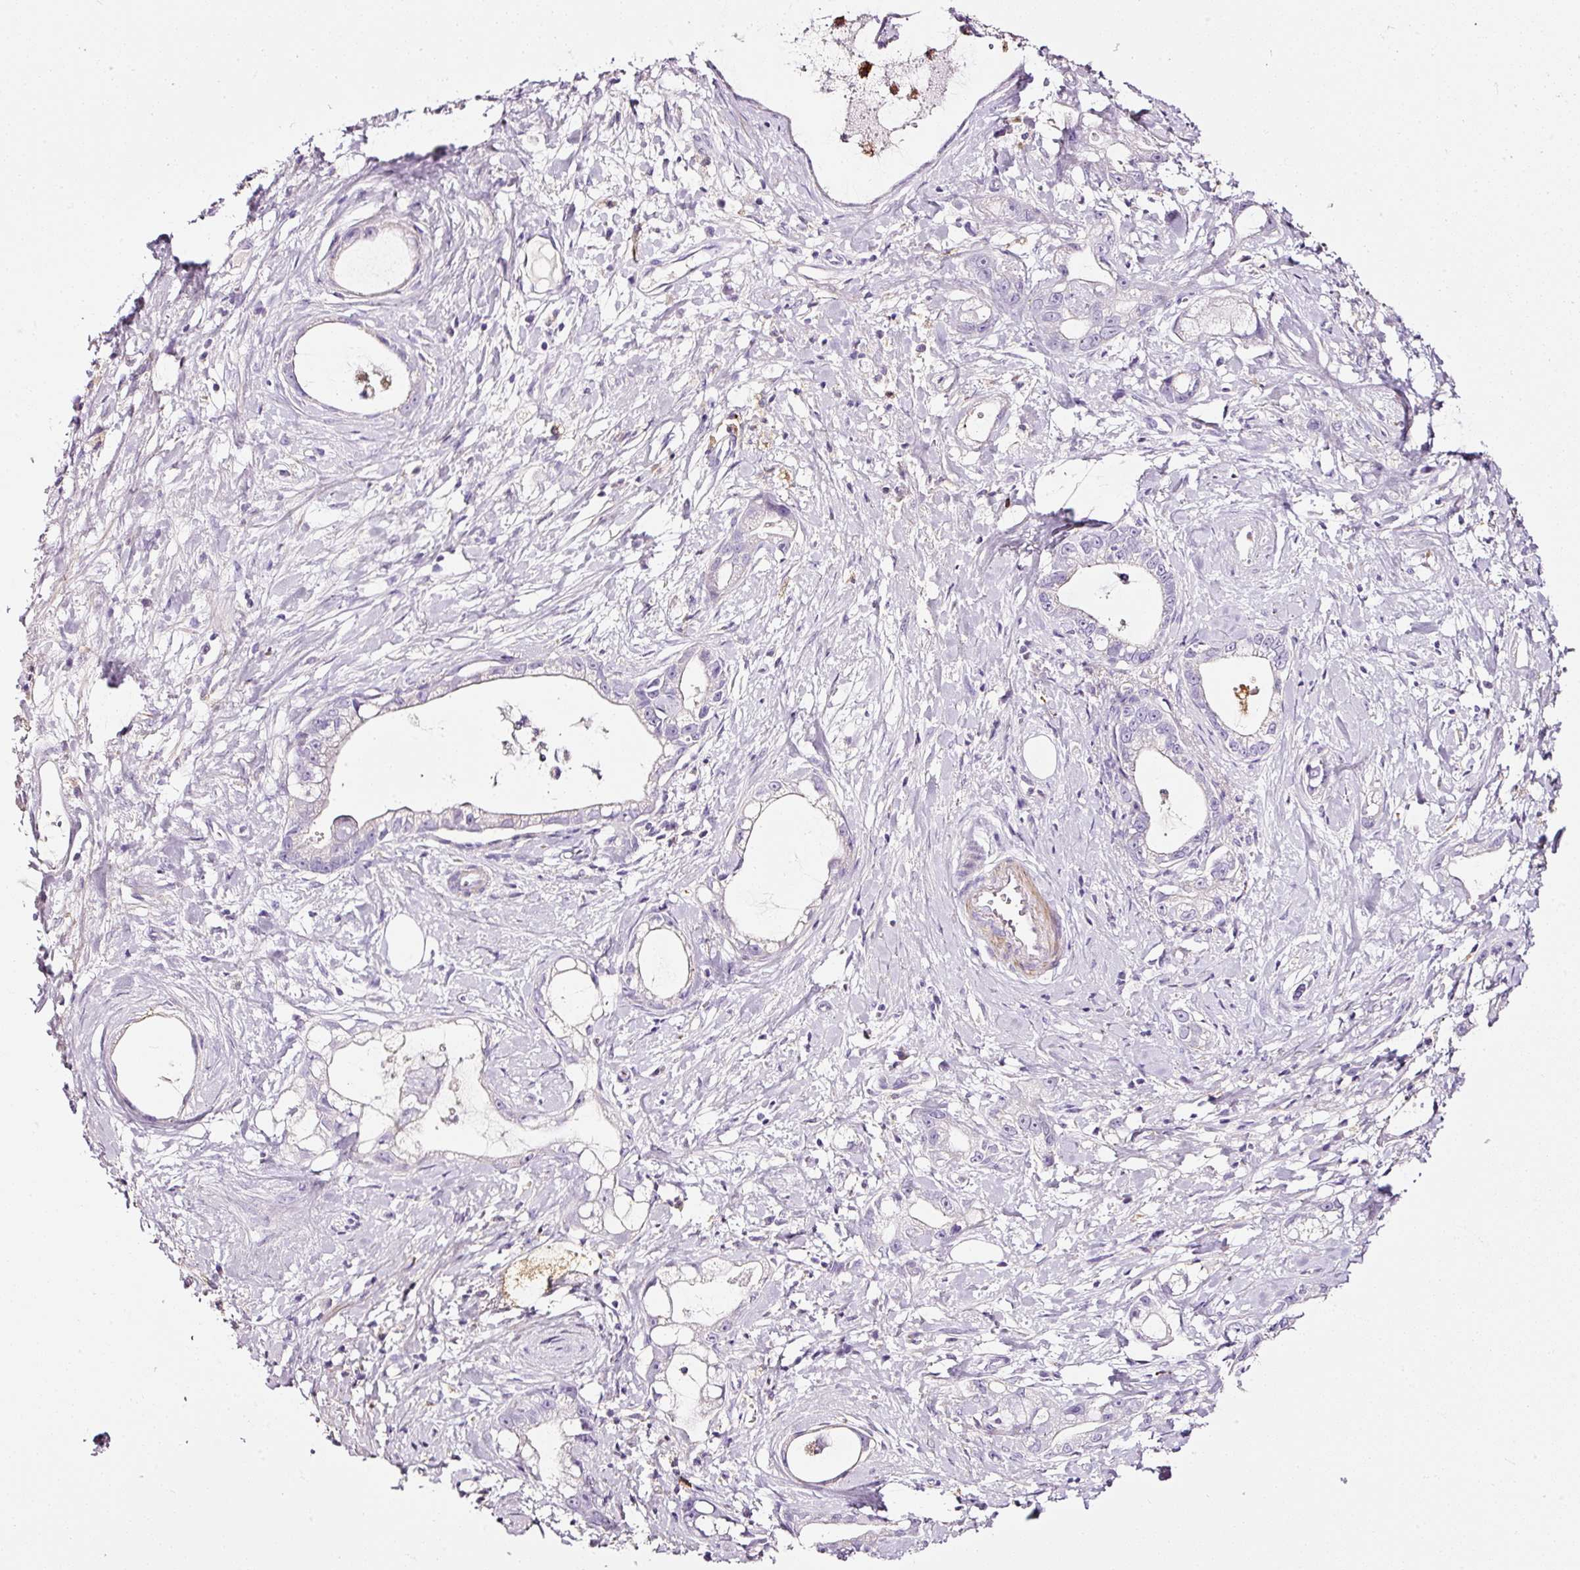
{"staining": {"intensity": "negative", "quantity": "none", "location": "none"}, "tissue": "stomach cancer", "cell_type": "Tumor cells", "image_type": "cancer", "snomed": [{"axis": "morphology", "description": "Adenocarcinoma, NOS"}, {"axis": "topography", "description": "Stomach"}], "caption": "Tumor cells show no significant positivity in stomach cancer (adenocarcinoma). (Immunohistochemistry (ihc), brightfield microscopy, high magnification).", "gene": "CYB561A3", "patient": {"sex": "male", "age": 55}}